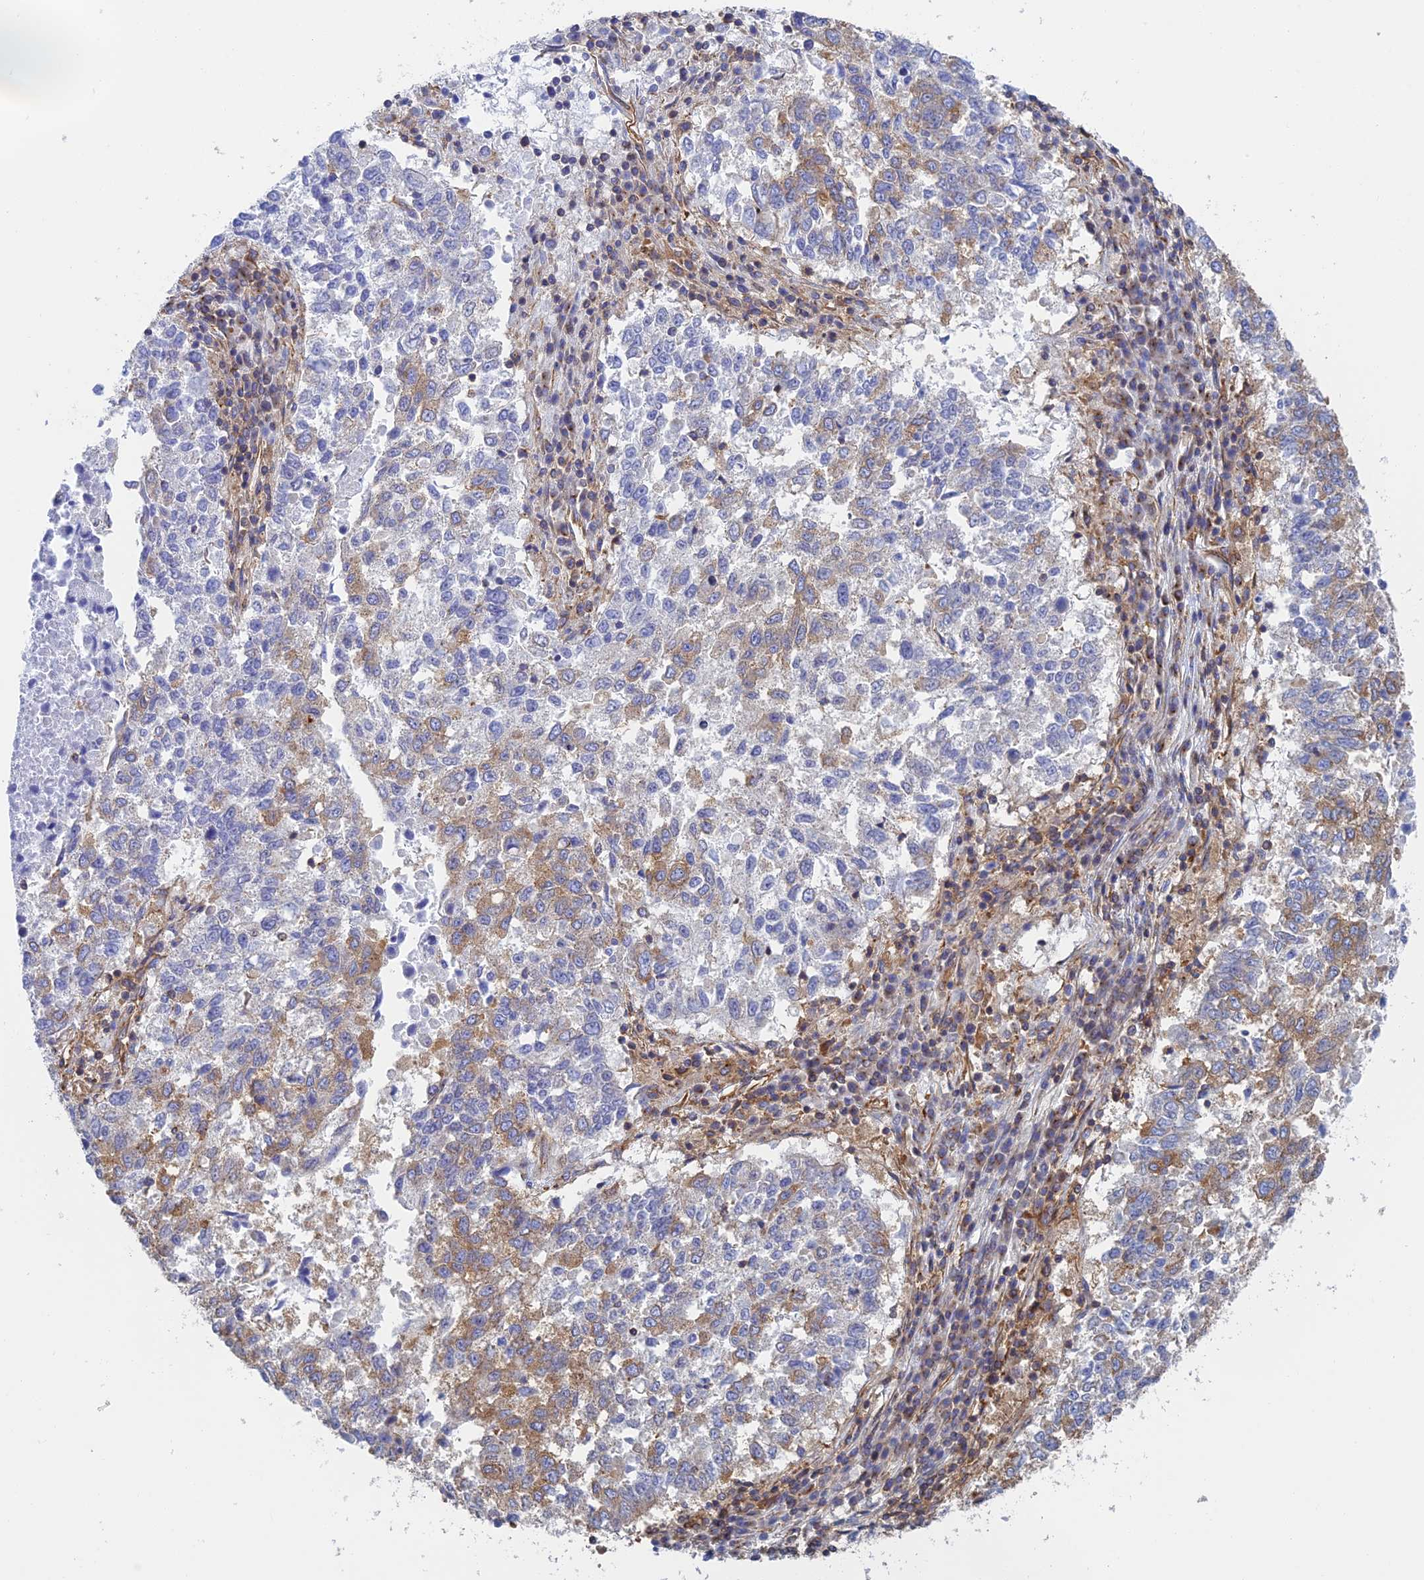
{"staining": {"intensity": "moderate", "quantity": "<25%", "location": "cytoplasmic/membranous"}, "tissue": "lung cancer", "cell_type": "Tumor cells", "image_type": "cancer", "snomed": [{"axis": "morphology", "description": "Squamous cell carcinoma, NOS"}, {"axis": "topography", "description": "Lung"}], "caption": "Lung cancer was stained to show a protein in brown. There is low levels of moderate cytoplasmic/membranous positivity in approximately <25% of tumor cells.", "gene": "DCTN2", "patient": {"sex": "male", "age": 73}}